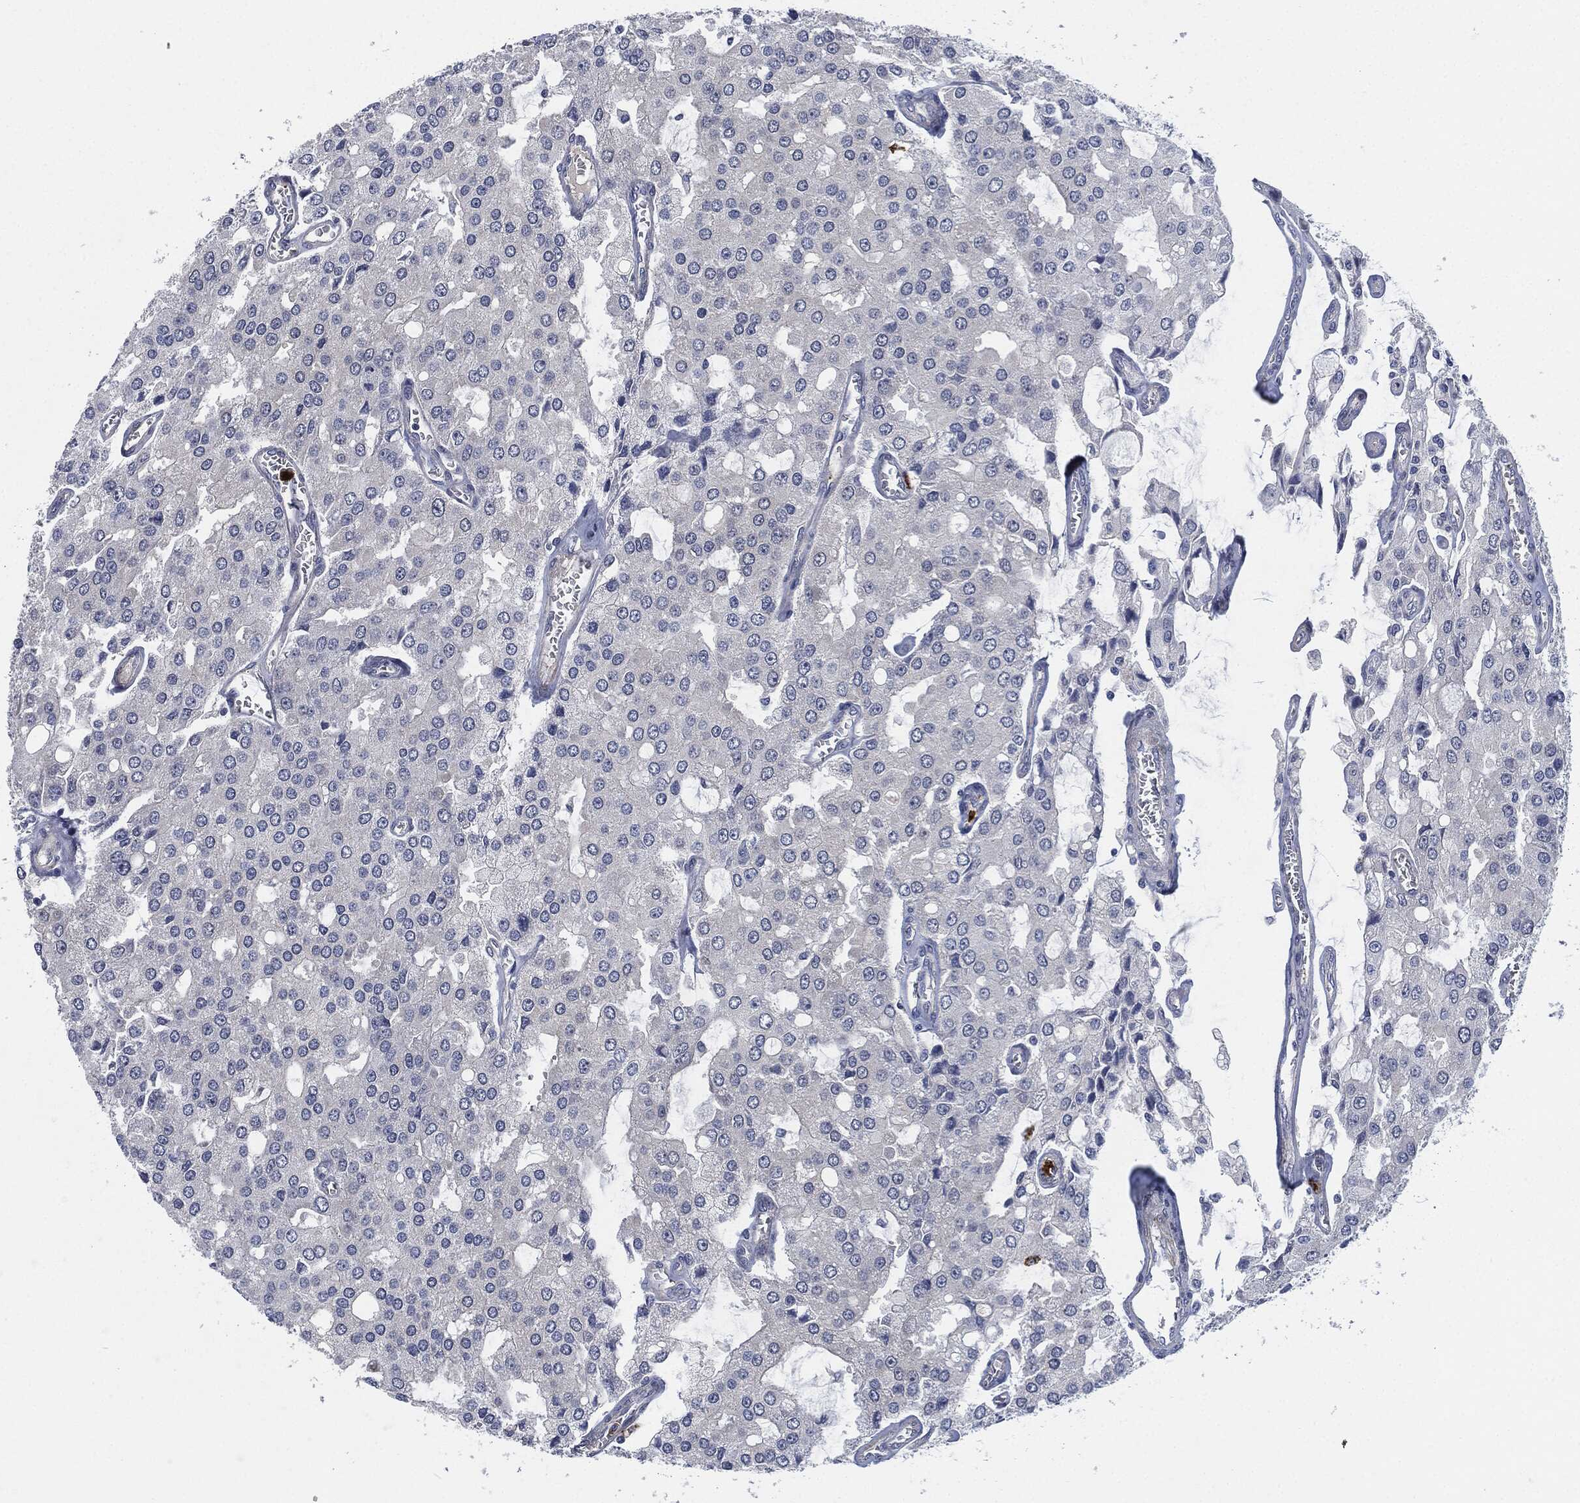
{"staining": {"intensity": "negative", "quantity": "none", "location": "none"}, "tissue": "prostate cancer", "cell_type": "Tumor cells", "image_type": "cancer", "snomed": [{"axis": "morphology", "description": "Adenocarcinoma, NOS"}, {"axis": "topography", "description": "Prostate and seminal vesicle, NOS"}, {"axis": "topography", "description": "Prostate"}], "caption": "Image shows no protein expression in tumor cells of prostate adenocarcinoma tissue.", "gene": "MPO", "patient": {"sex": "male", "age": 67}}